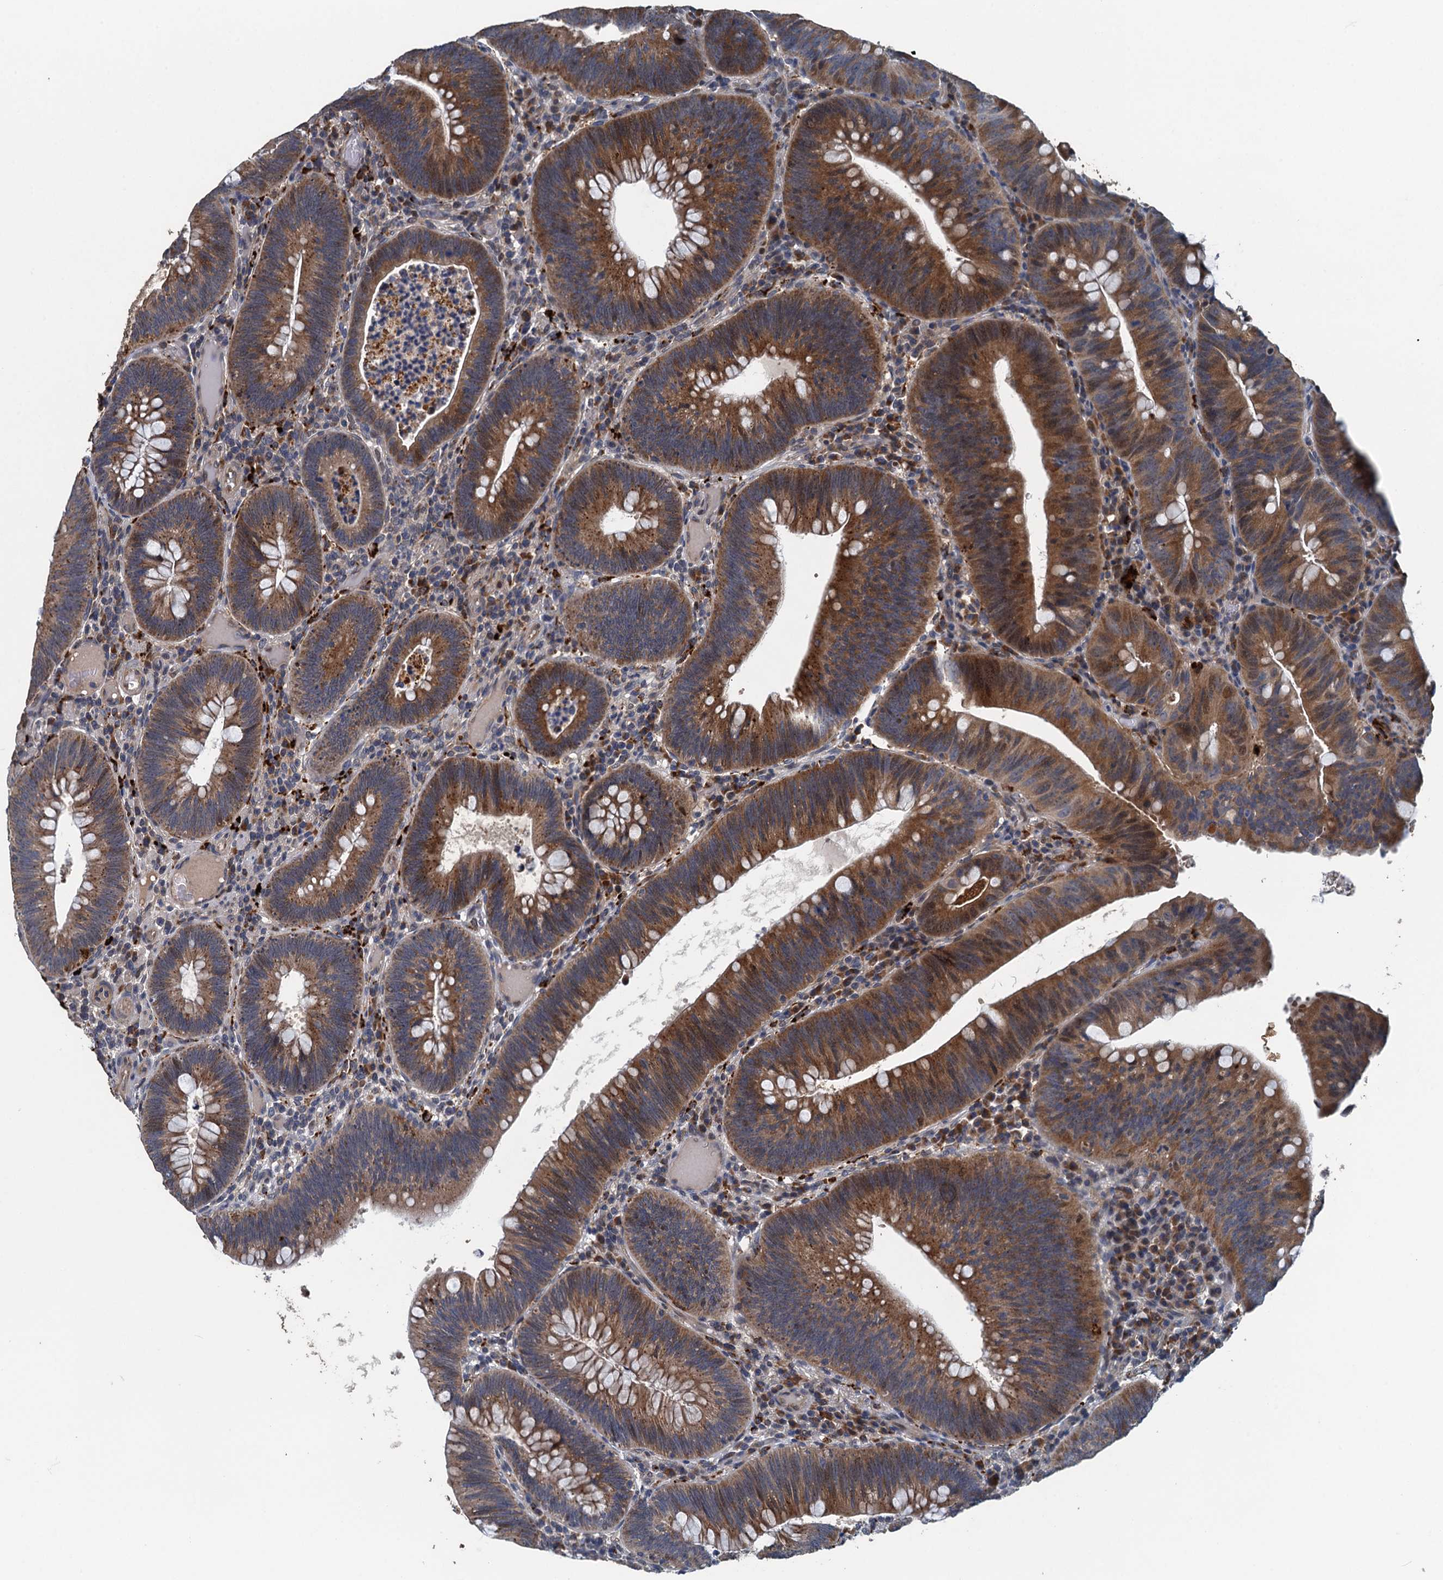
{"staining": {"intensity": "moderate", "quantity": ">75%", "location": "cytoplasmic/membranous"}, "tissue": "colorectal cancer", "cell_type": "Tumor cells", "image_type": "cancer", "snomed": [{"axis": "morphology", "description": "Adenocarcinoma, NOS"}, {"axis": "topography", "description": "Rectum"}], "caption": "A brown stain shows moderate cytoplasmic/membranous positivity of a protein in human colorectal cancer (adenocarcinoma) tumor cells.", "gene": "AGRN", "patient": {"sex": "female", "age": 75}}